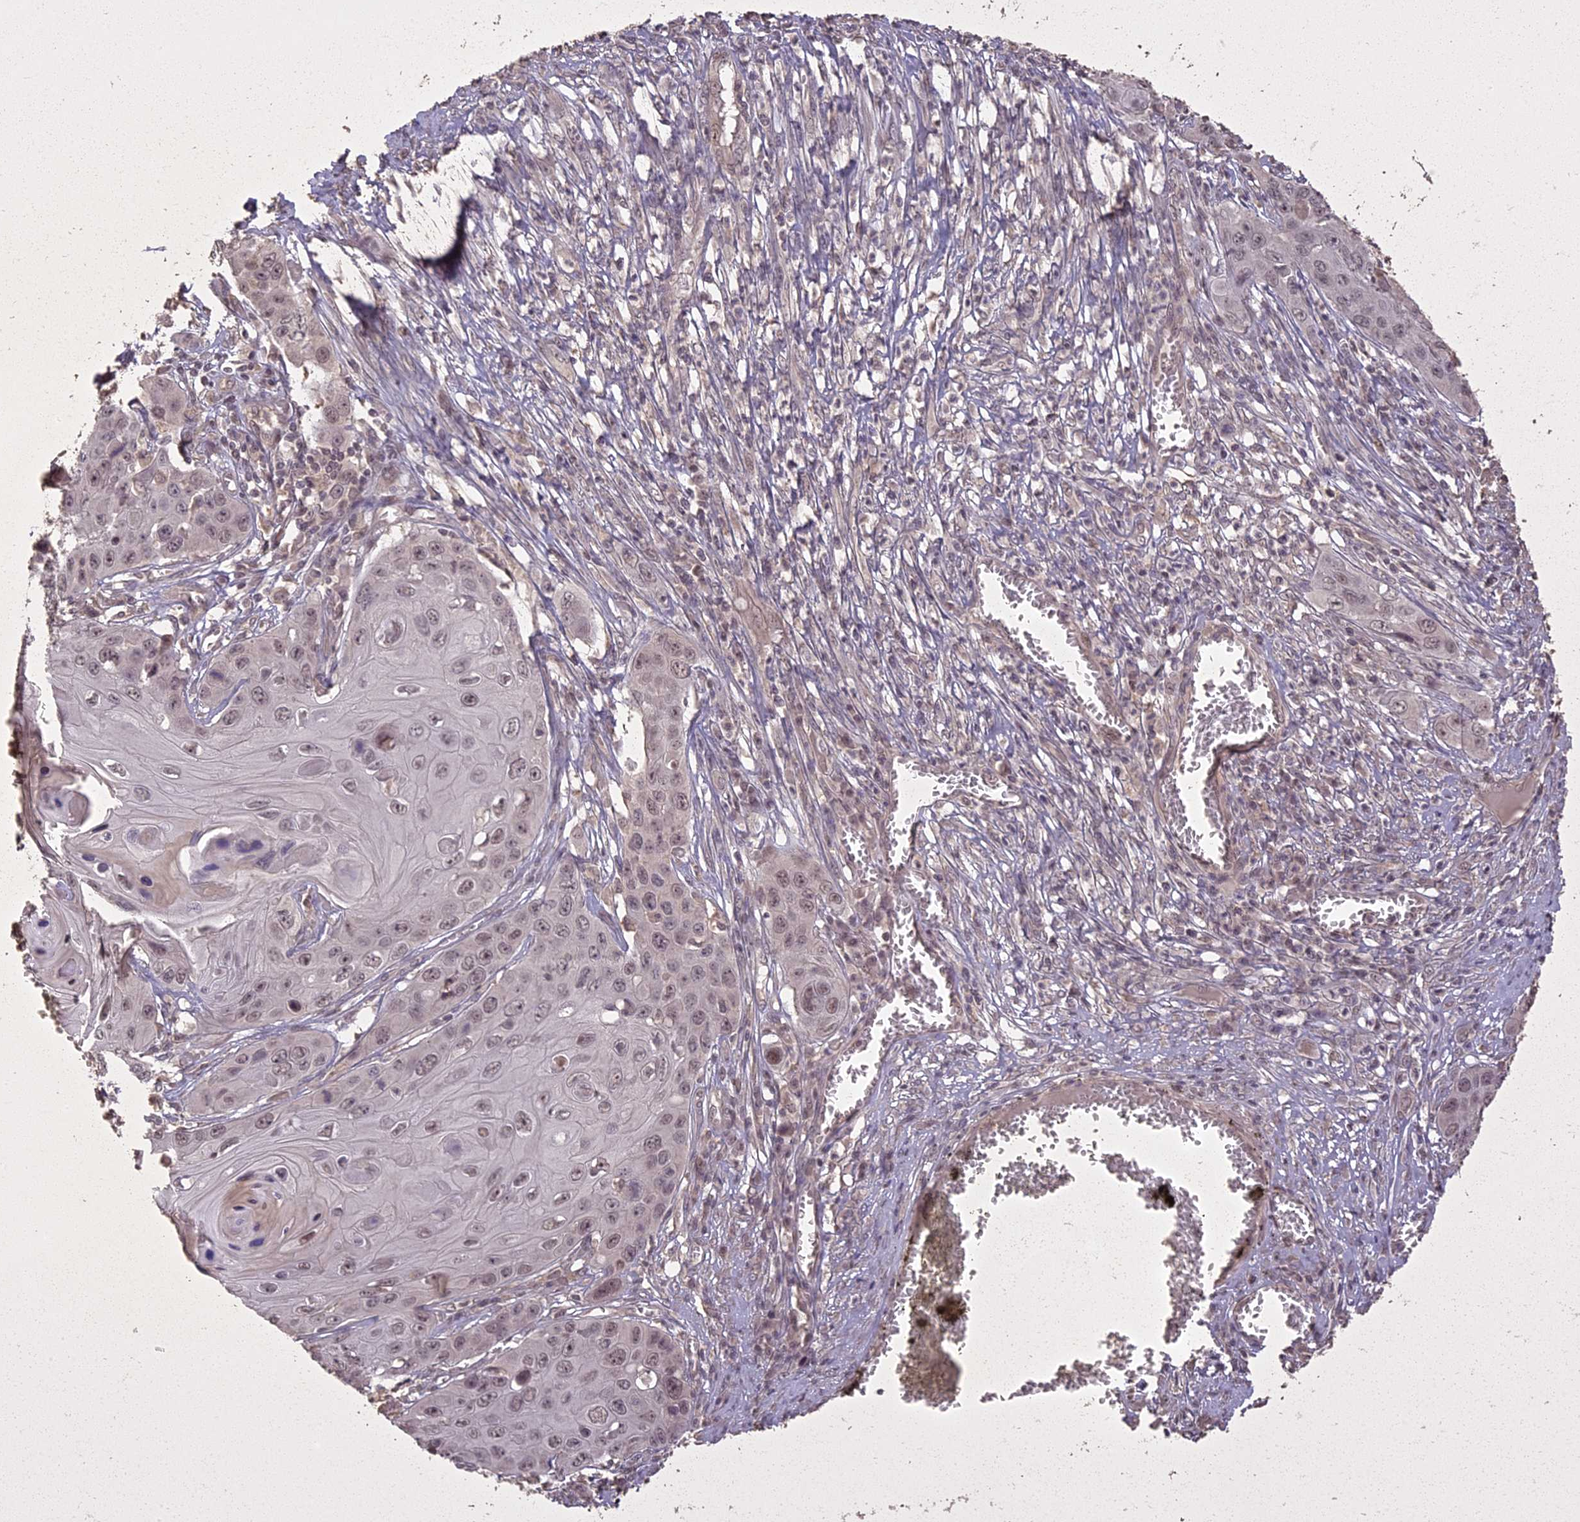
{"staining": {"intensity": "weak", "quantity": "25%-75%", "location": "nuclear"}, "tissue": "skin cancer", "cell_type": "Tumor cells", "image_type": "cancer", "snomed": [{"axis": "morphology", "description": "Squamous cell carcinoma, NOS"}, {"axis": "topography", "description": "Skin"}], "caption": "The immunohistochemical stain shows weak nuclear positivity in tumor cells of squamous cell carcinoma (skin) tissue.", "gene": "LIN37", "patient": {"sex": "male", "age": 55}}